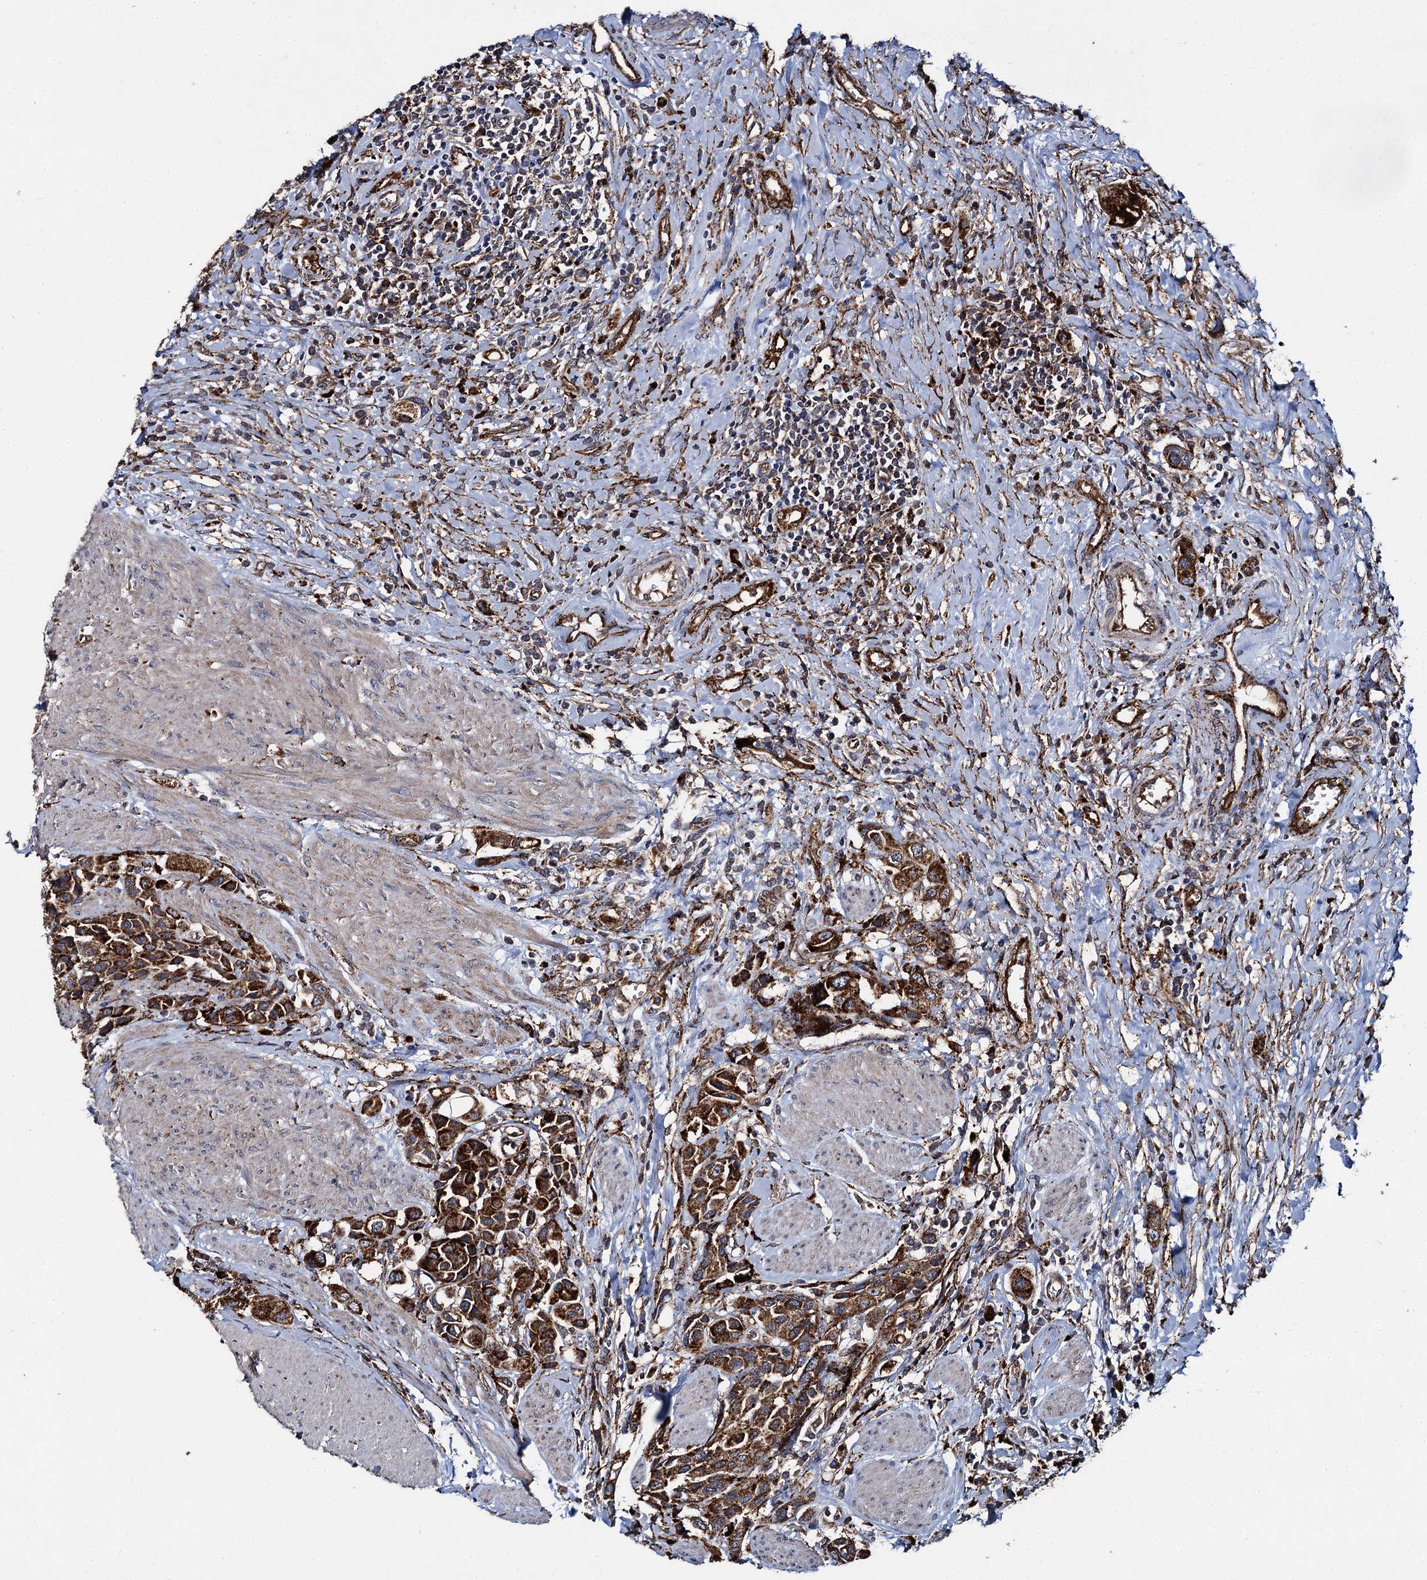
{"staining": {"intensity": "strong", "quantity": ">75%", "location": "cytoplasmic/membranous"}, "tissue": "urothelial cancer", "cell_type": "Tumor cells", "image_type": "cancer", "snomed": [{"axis": "morphology", "description": "Urothelial carcinoma, High grade"}, {"axis": "topography", "description": "Urinary bladder"}], "caption": "The immunohistochemical stain highlights strong cytoplasmic/membranous expression in tumor cells of urothelial carcinoma (high-grade) tissue.", "gene": "GBA1", "patient": {"sex": "male", "age": 50}}